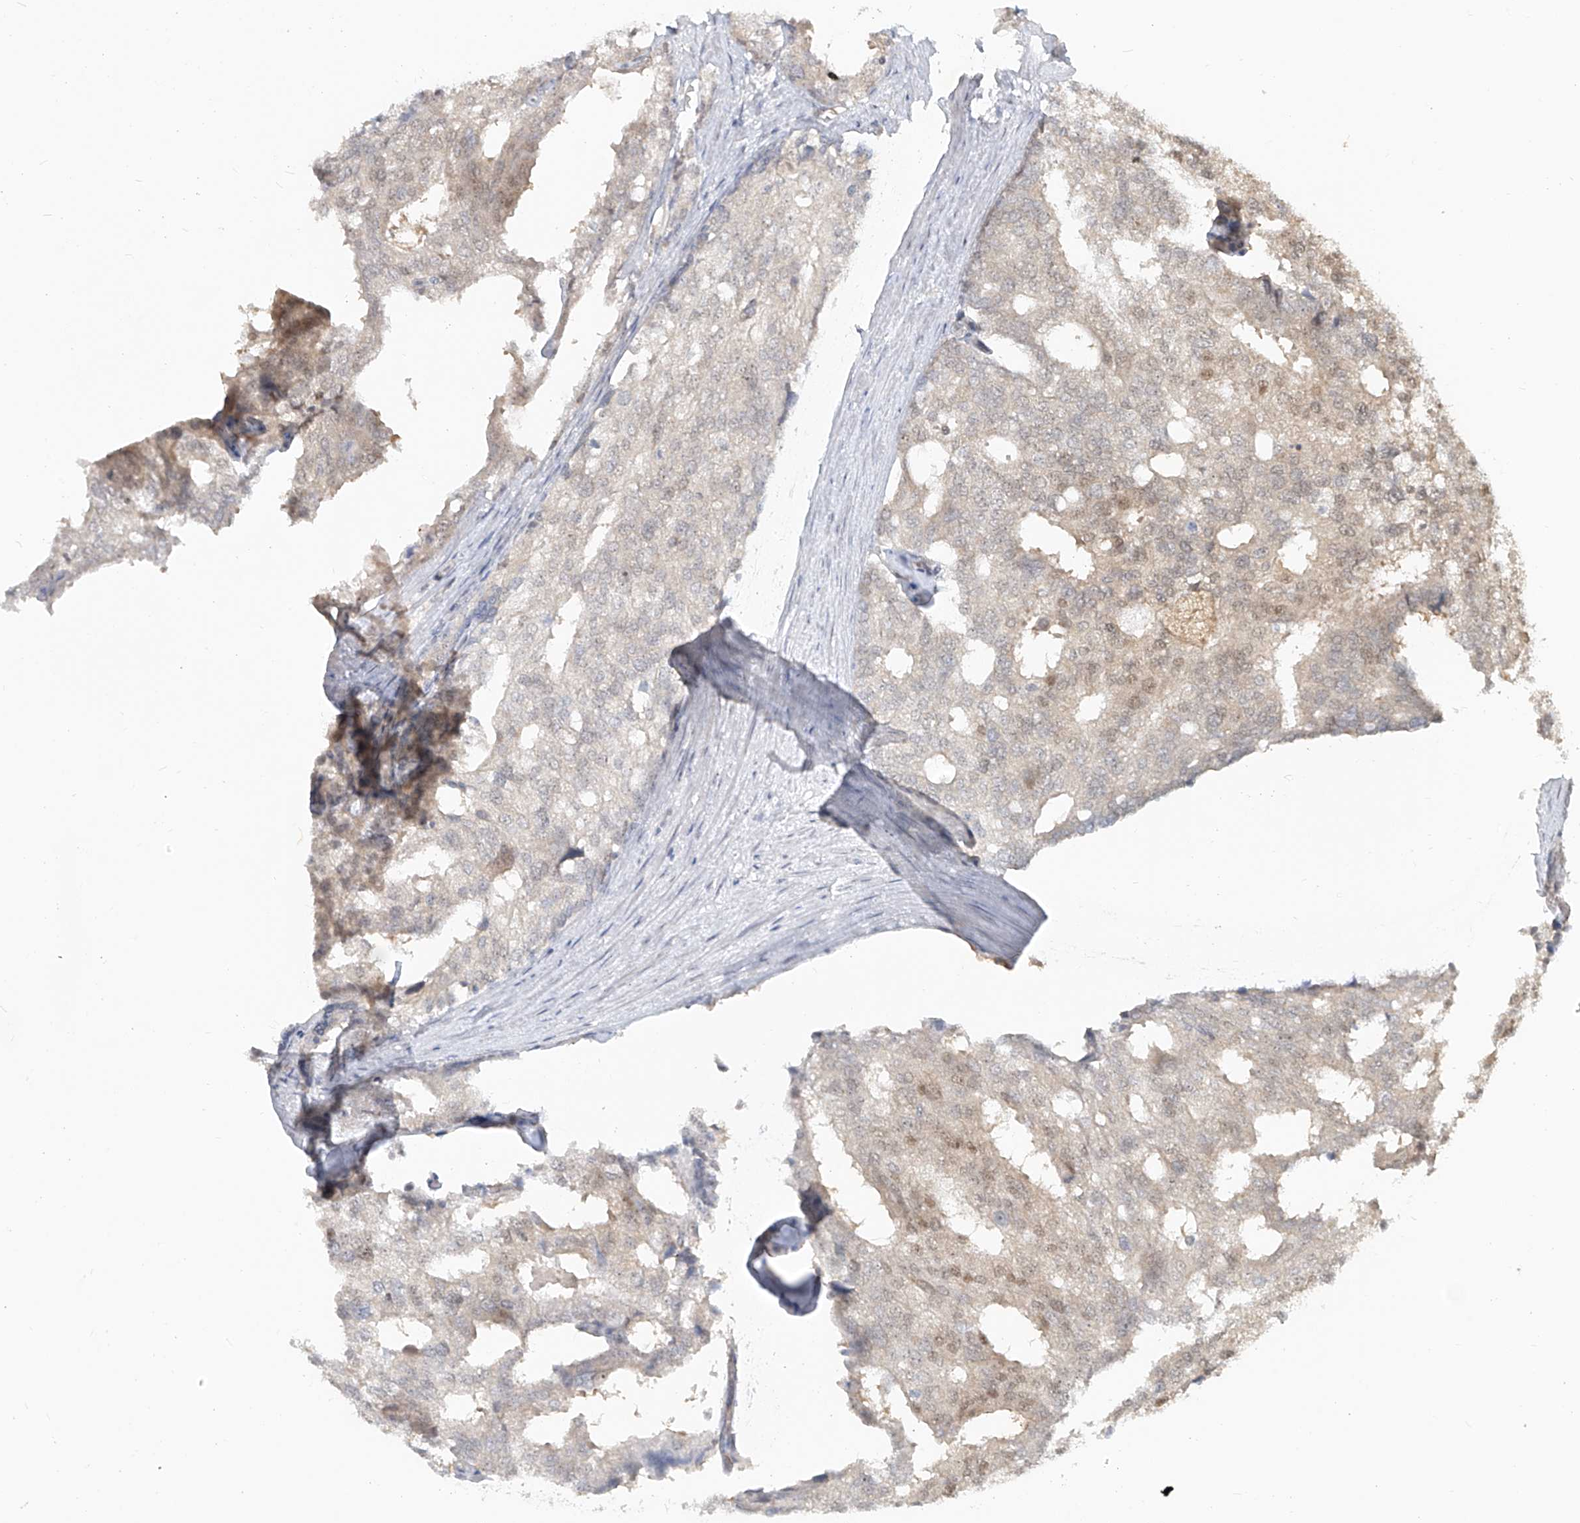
{"staining": {"intensity": "weak", "quantity": "25%-75%", "location": "nuclear"}, "tissue": "prostate cancer", "cell_type": "Tumor cells", "image_type": "cancer", "snomed": [{"axis": "morphology", "description": "Adenocarcinoma, High grade"}, {"axis": "topography", "description": "Prostate"}], "caption": "There is low levels of weak nuclear positivity in tumor cells of adenocarcinoma (high-grade) (prostate), as demonstrated by immunohistochemical staining (brown color).", "gene": "BYSL", "patient": {"sex": "male", "age": 50}}